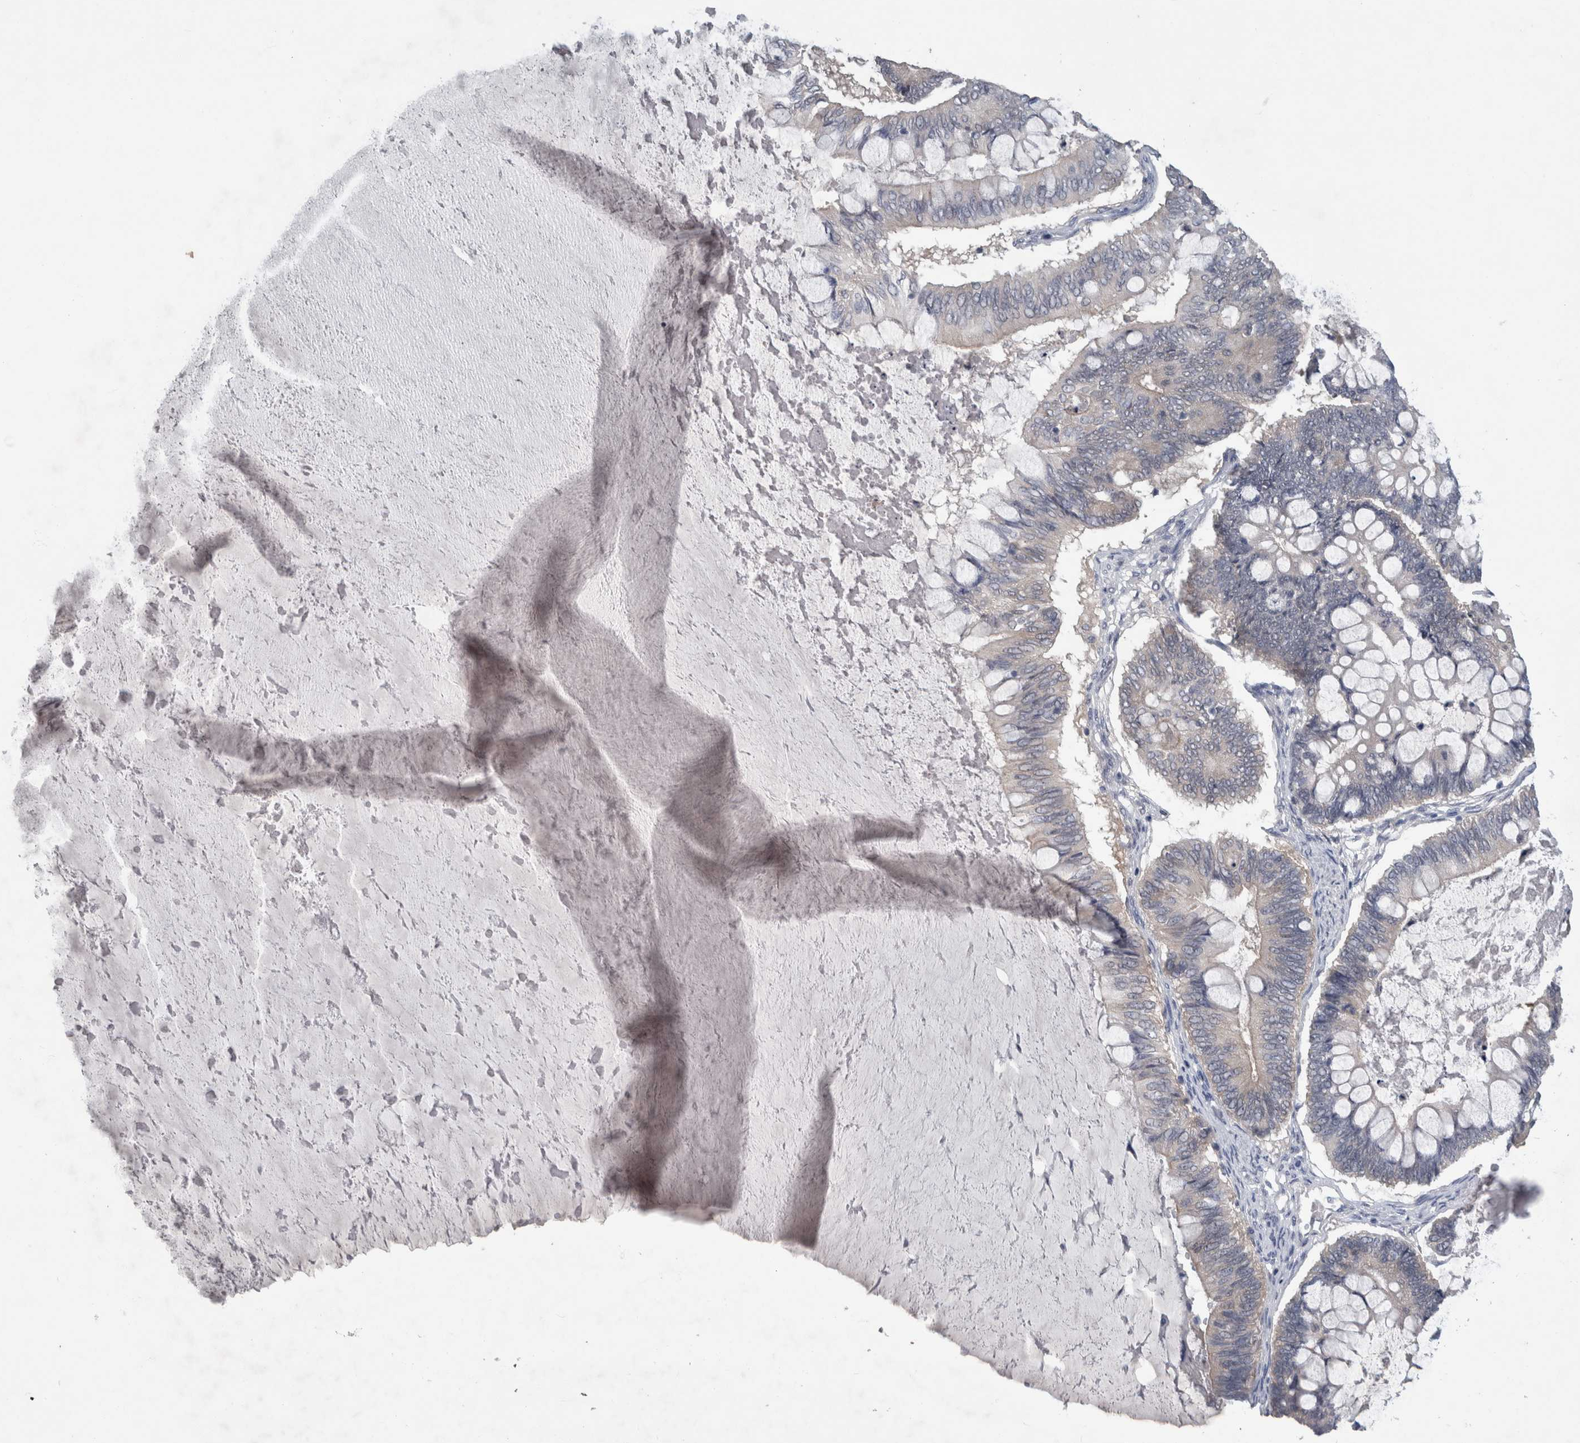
{"staining": {"intensity": "negative", "quantity": "none", "location": "none"}, "tissue": "ovarian cancer", "cell_type": "Tumor cells", "image_type": "cancer", "snomed": [{"axis": "morphology", "description": "Cystadenocarcinoma, mucinous, NOS"}, {"axis": "topography", "description": "Ovary"}], "caption": "Immunohistochemical staining of human ovarian mucinous cystadenocarcinoma reveals no significant staining in tumor cells. Nuclei are stained in blue.", "gene": "FAM83H", "patient": {"sex": "female", "age": 61}}